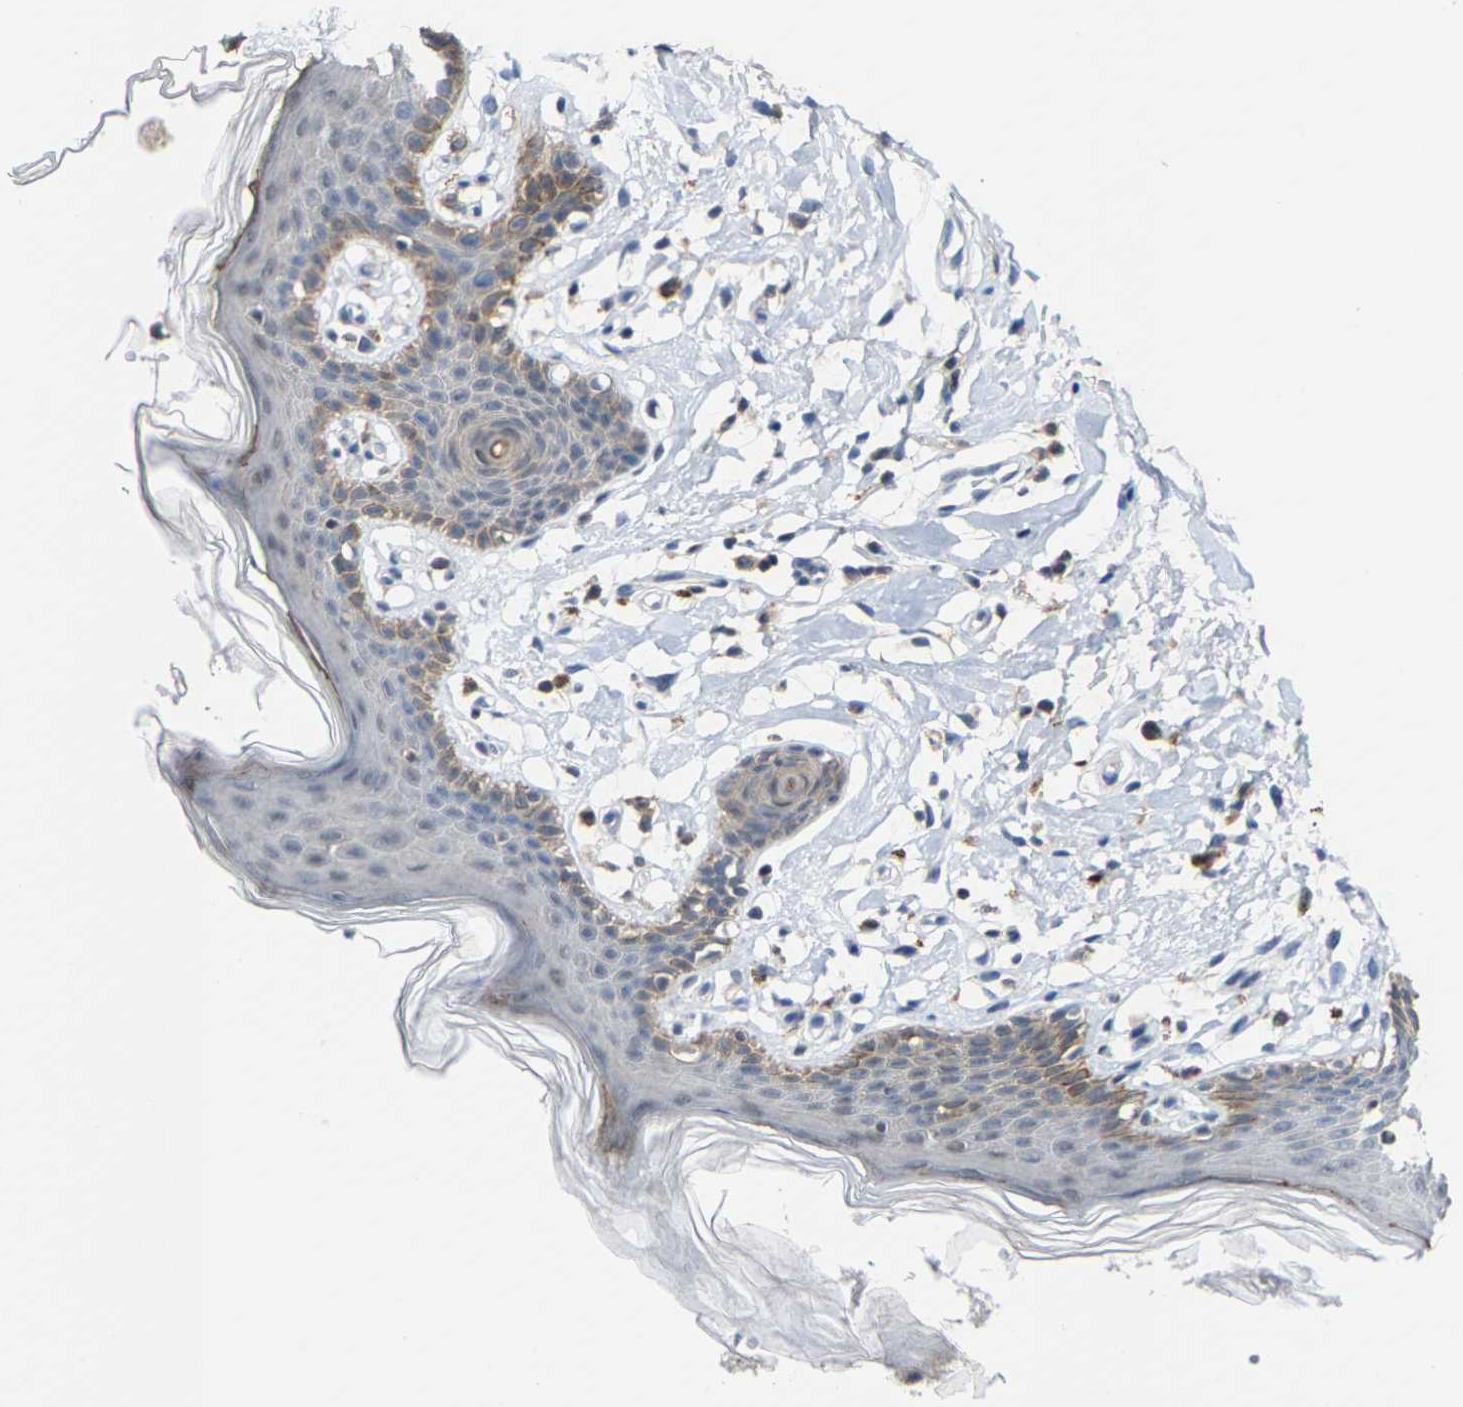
{"staining": {"intensity": "moderate", "quantity": "<25%", "location": "cytoplasmic/membranous"}, "tissue": "skin", "cell_type": "Epidermal cells", "image_type": "normal", "snomed": [{"axis": "morphology", "description": "Normal tissue, NOS"}, {"axis": "topography", "description": "Vulva"}], "caption": "Brown immunohistochemical staining in unremarkable human skin reveals moderate cytoplasmic/membranous positivity in approximately <25% of epidermal cells. (brown staining indicates protein expression, while blue staining denotes nuclei).", "gene": "FGD3", "patient": {"sex": "female", "age": 66}}